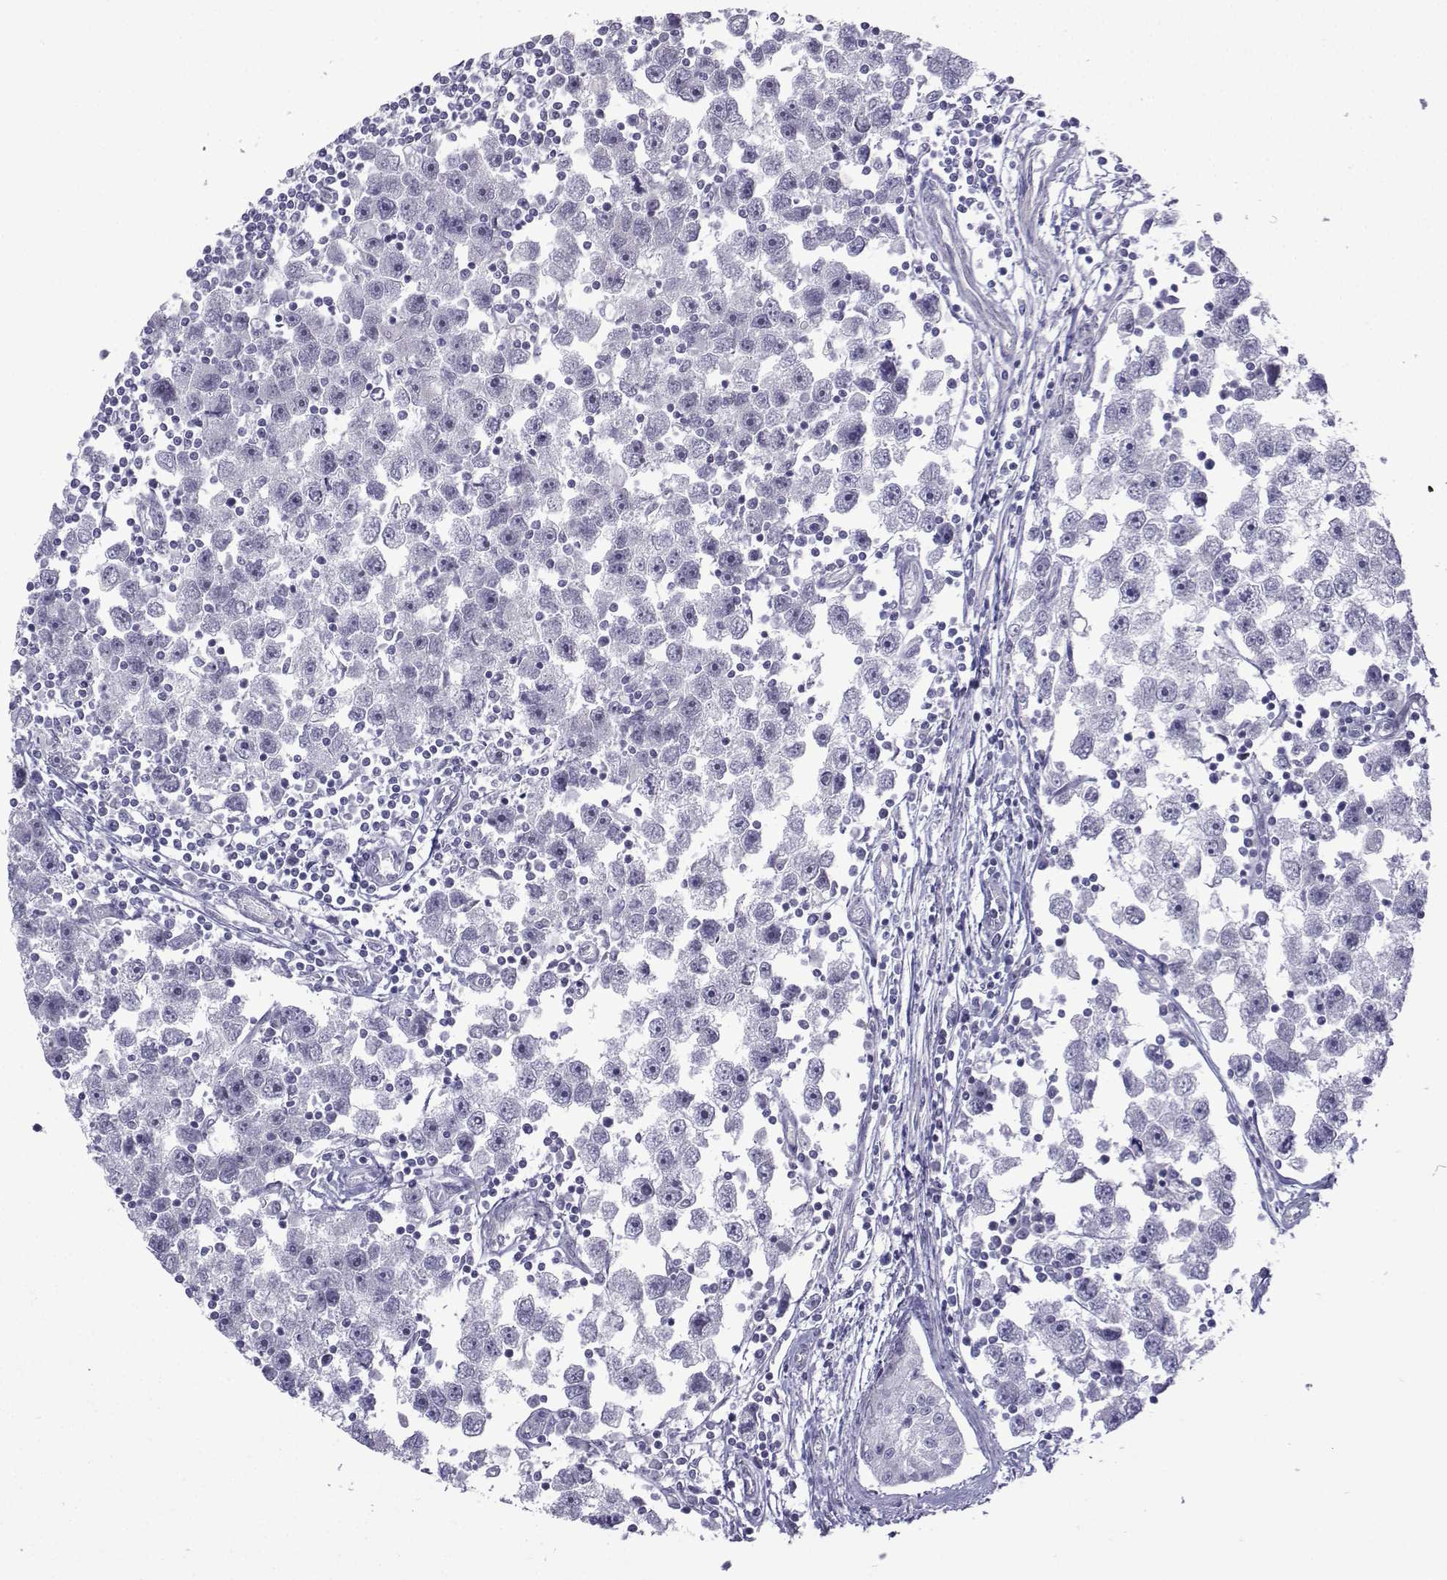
{"staining": {"intensity": "negative", "quantity": "none", "location": "none"}, "tissue": "testis cancer", "cell_type": "Tumor cells", "image_type": "cancer", "snomed": [{"axis": "morphology", "description": "Seminoma, NOS"}, {"axis": "topography", "description": "Testis"}], "caption": "The histopathology image displays no significant staining in tumor cells of seminoma (testis). Brightfield microscopy of immunohistochemistry stained with DAB (3,3'-diaminobenzidine) (brown) and hematoxylin (blue), captured at high magnification.", "gene": "CFAP53", "patient": {"sex": "male", "age": 30}}